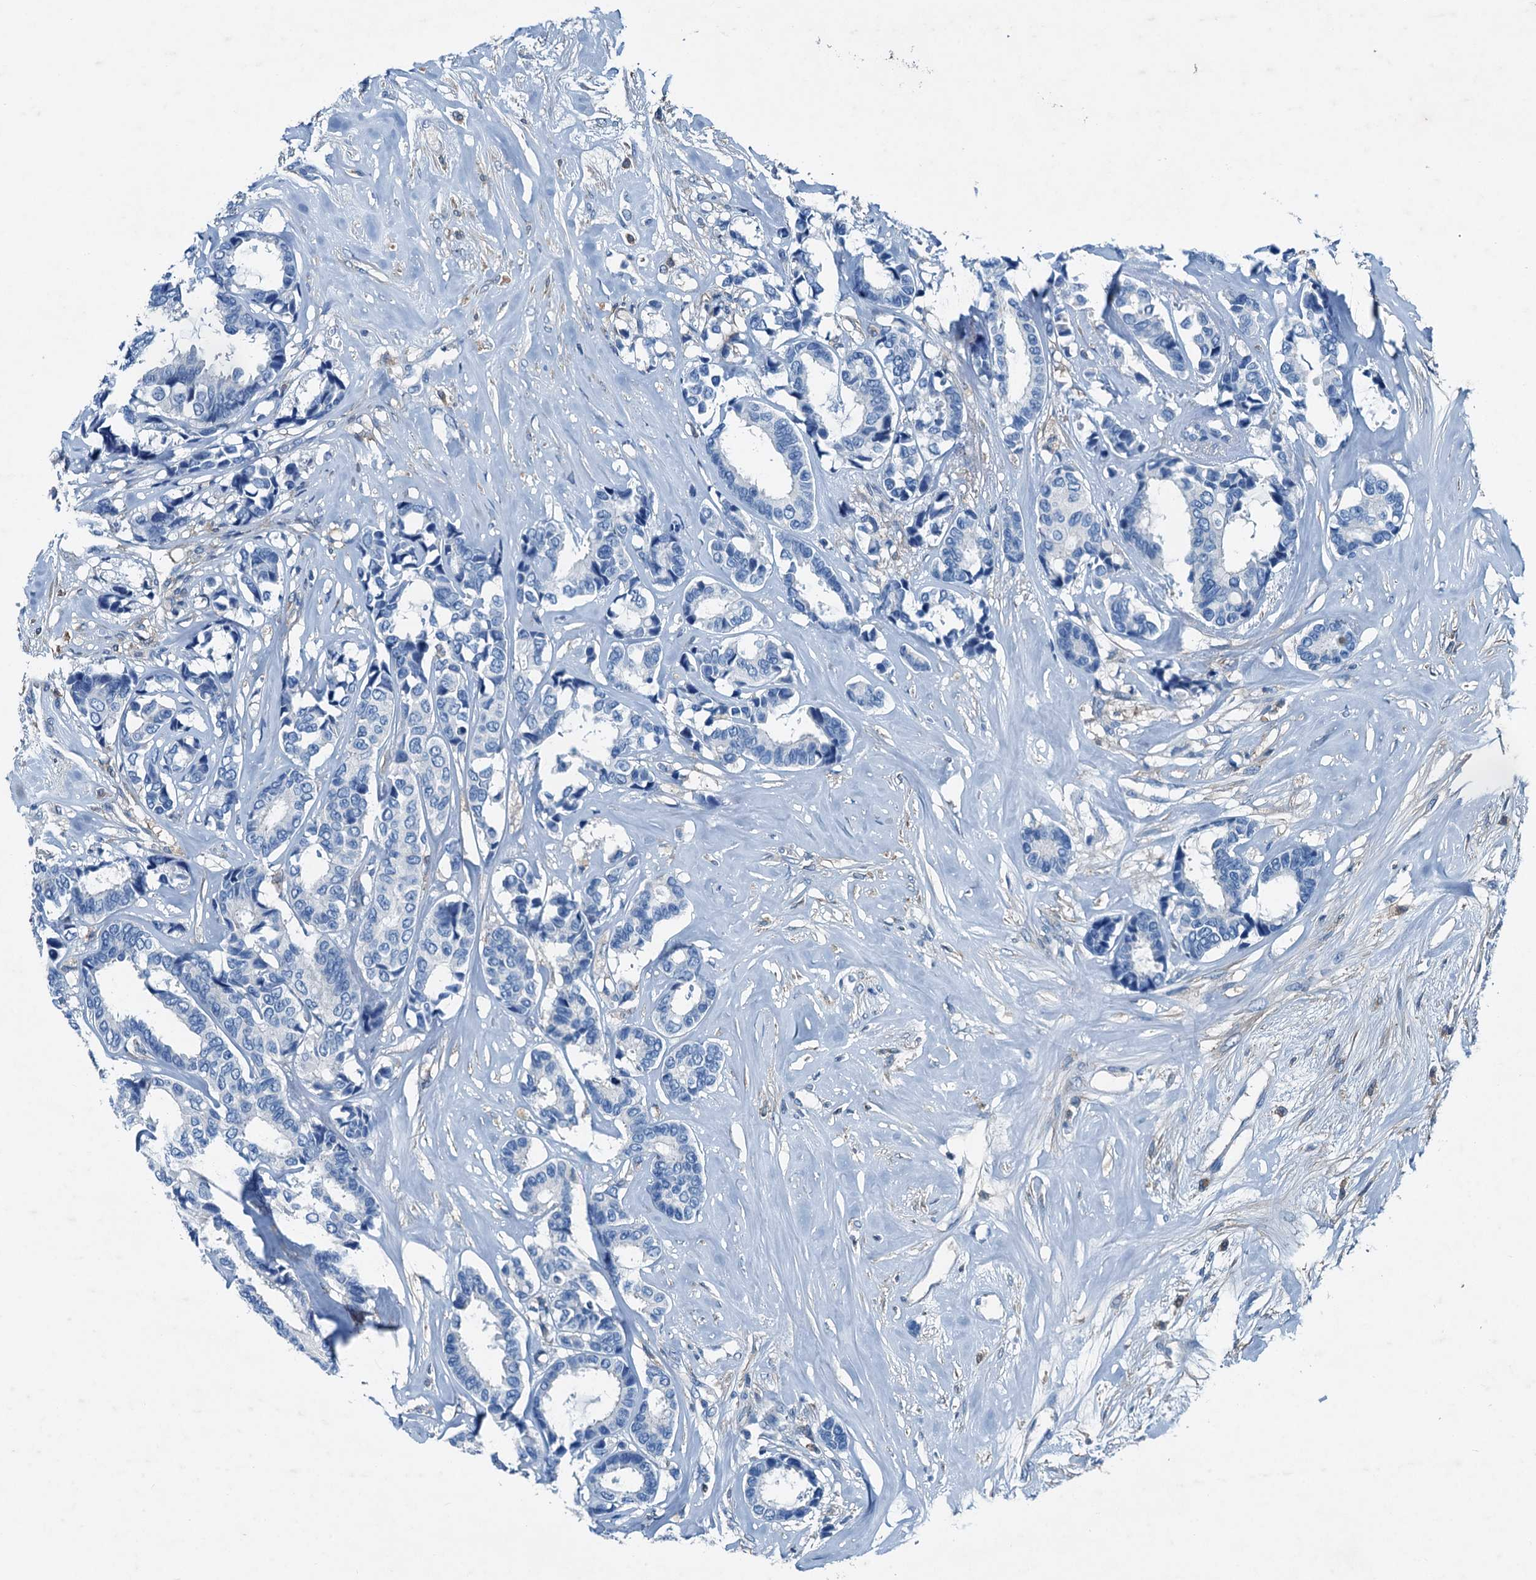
{"staining": {"intensity": "negative", "quantity": "none", "location": "none"}, "tissue": "breast cancer", "cell_type": "Tumor cells", "image_type": "cancer", "snomed": [{"axis": "morphology", "description": "Duct carcinoma"}, {"axis": "topography", "description": "Breast"}], "caption": "IHC of breast infiltrating ductal carcinoma shows no expression in tumor cells.", "gene": "RAB3IL1", "patient": {"sex": "female", "age": 87}}